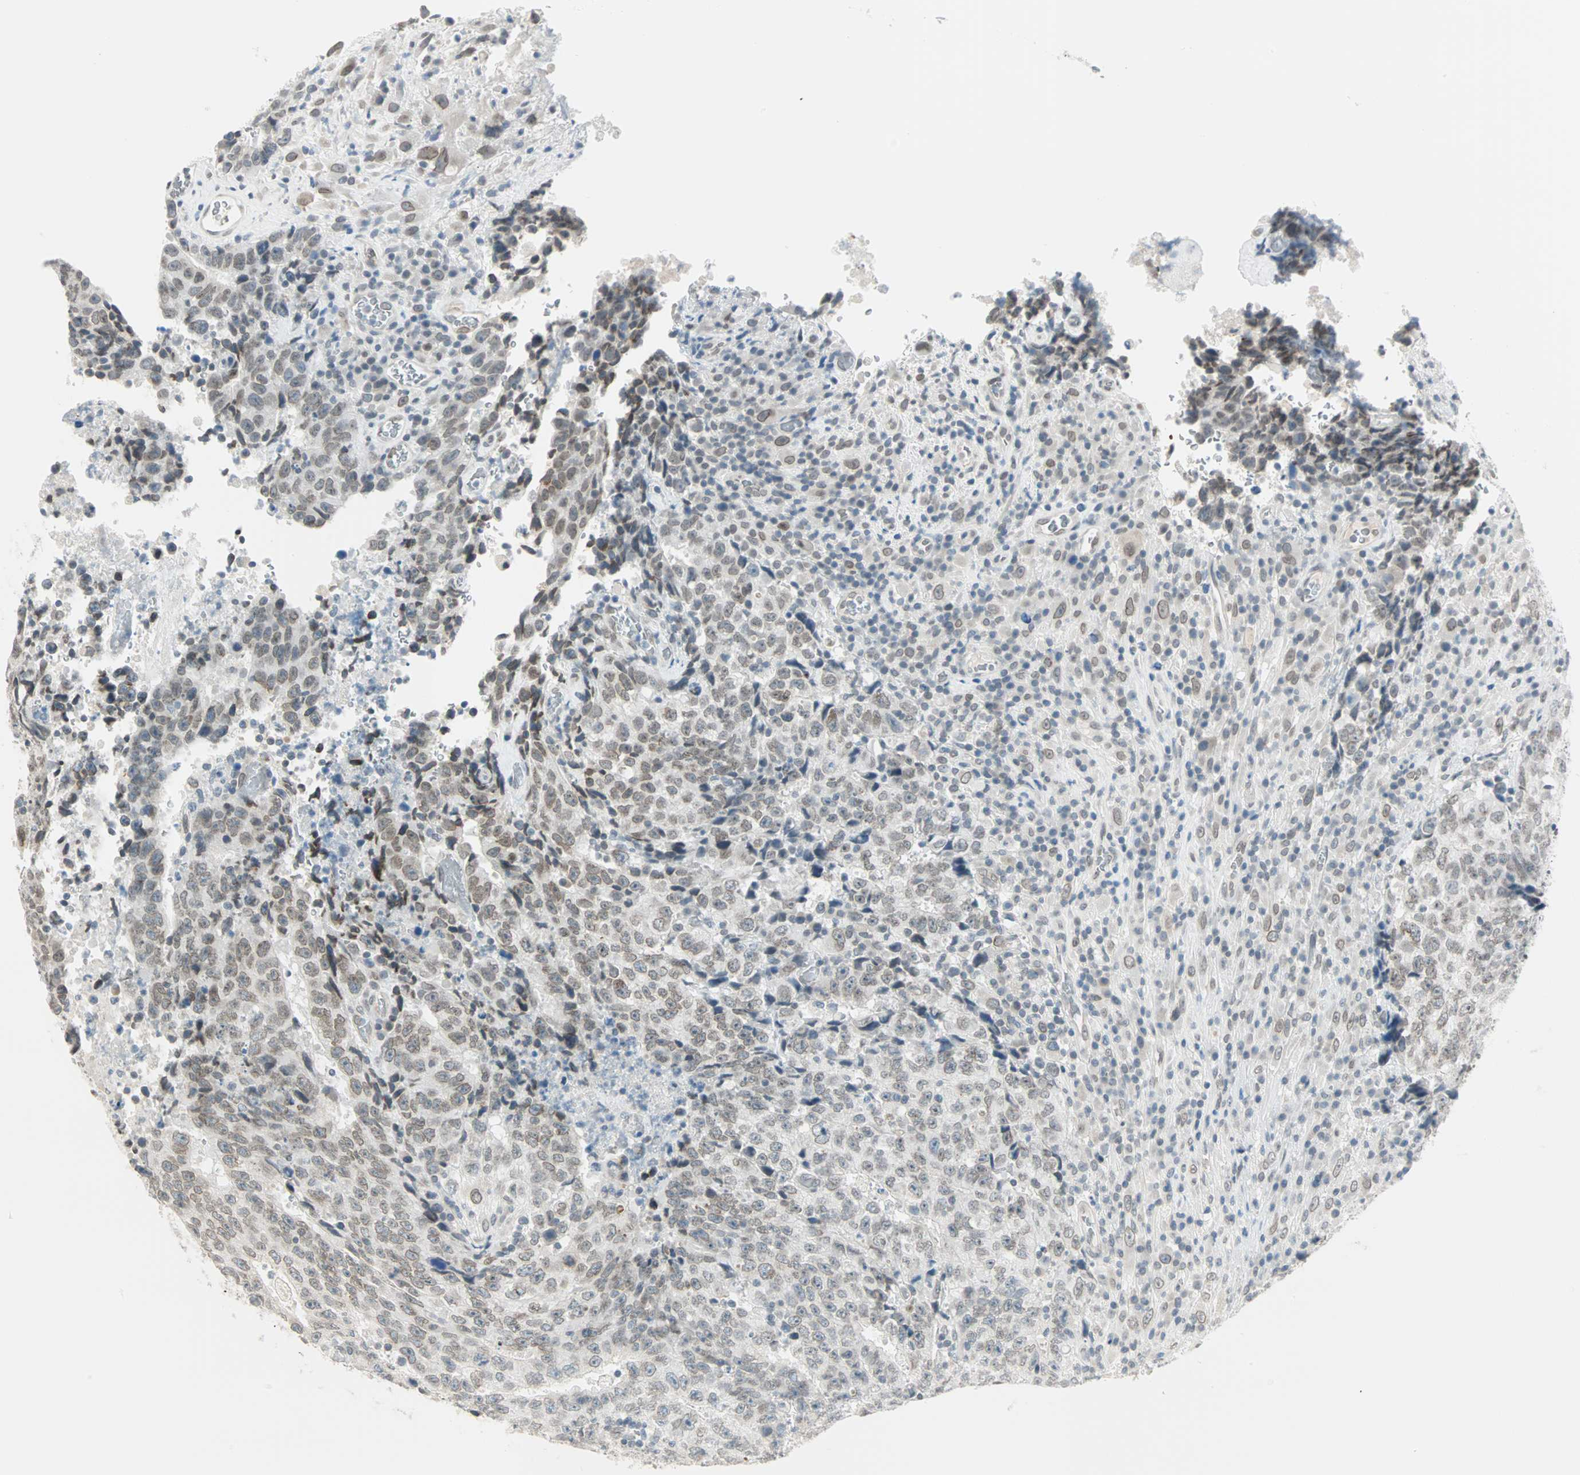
{"staining": {"intensity": "weak", "quantity": "<25%", "location": "cytoplasmic/membranous,nuclear"}, "tissue": "testis cancer", "cell_type": "Tumor cells", "image_type": "cancer", "snomed": [{"axis": "morphology", "description": "Necrosis, NOS"}, {"axis": "morphology", "description": "Carcinoma, Embryonal, NOS"}, {"axis": "topography", "description": "Testis"}], "caption": "IHC of human testis embryonal carcinoma demonstrates no expression in tumor cells.", "gene": "BCAN", "patient": {"sex": "male", "age": 19}}